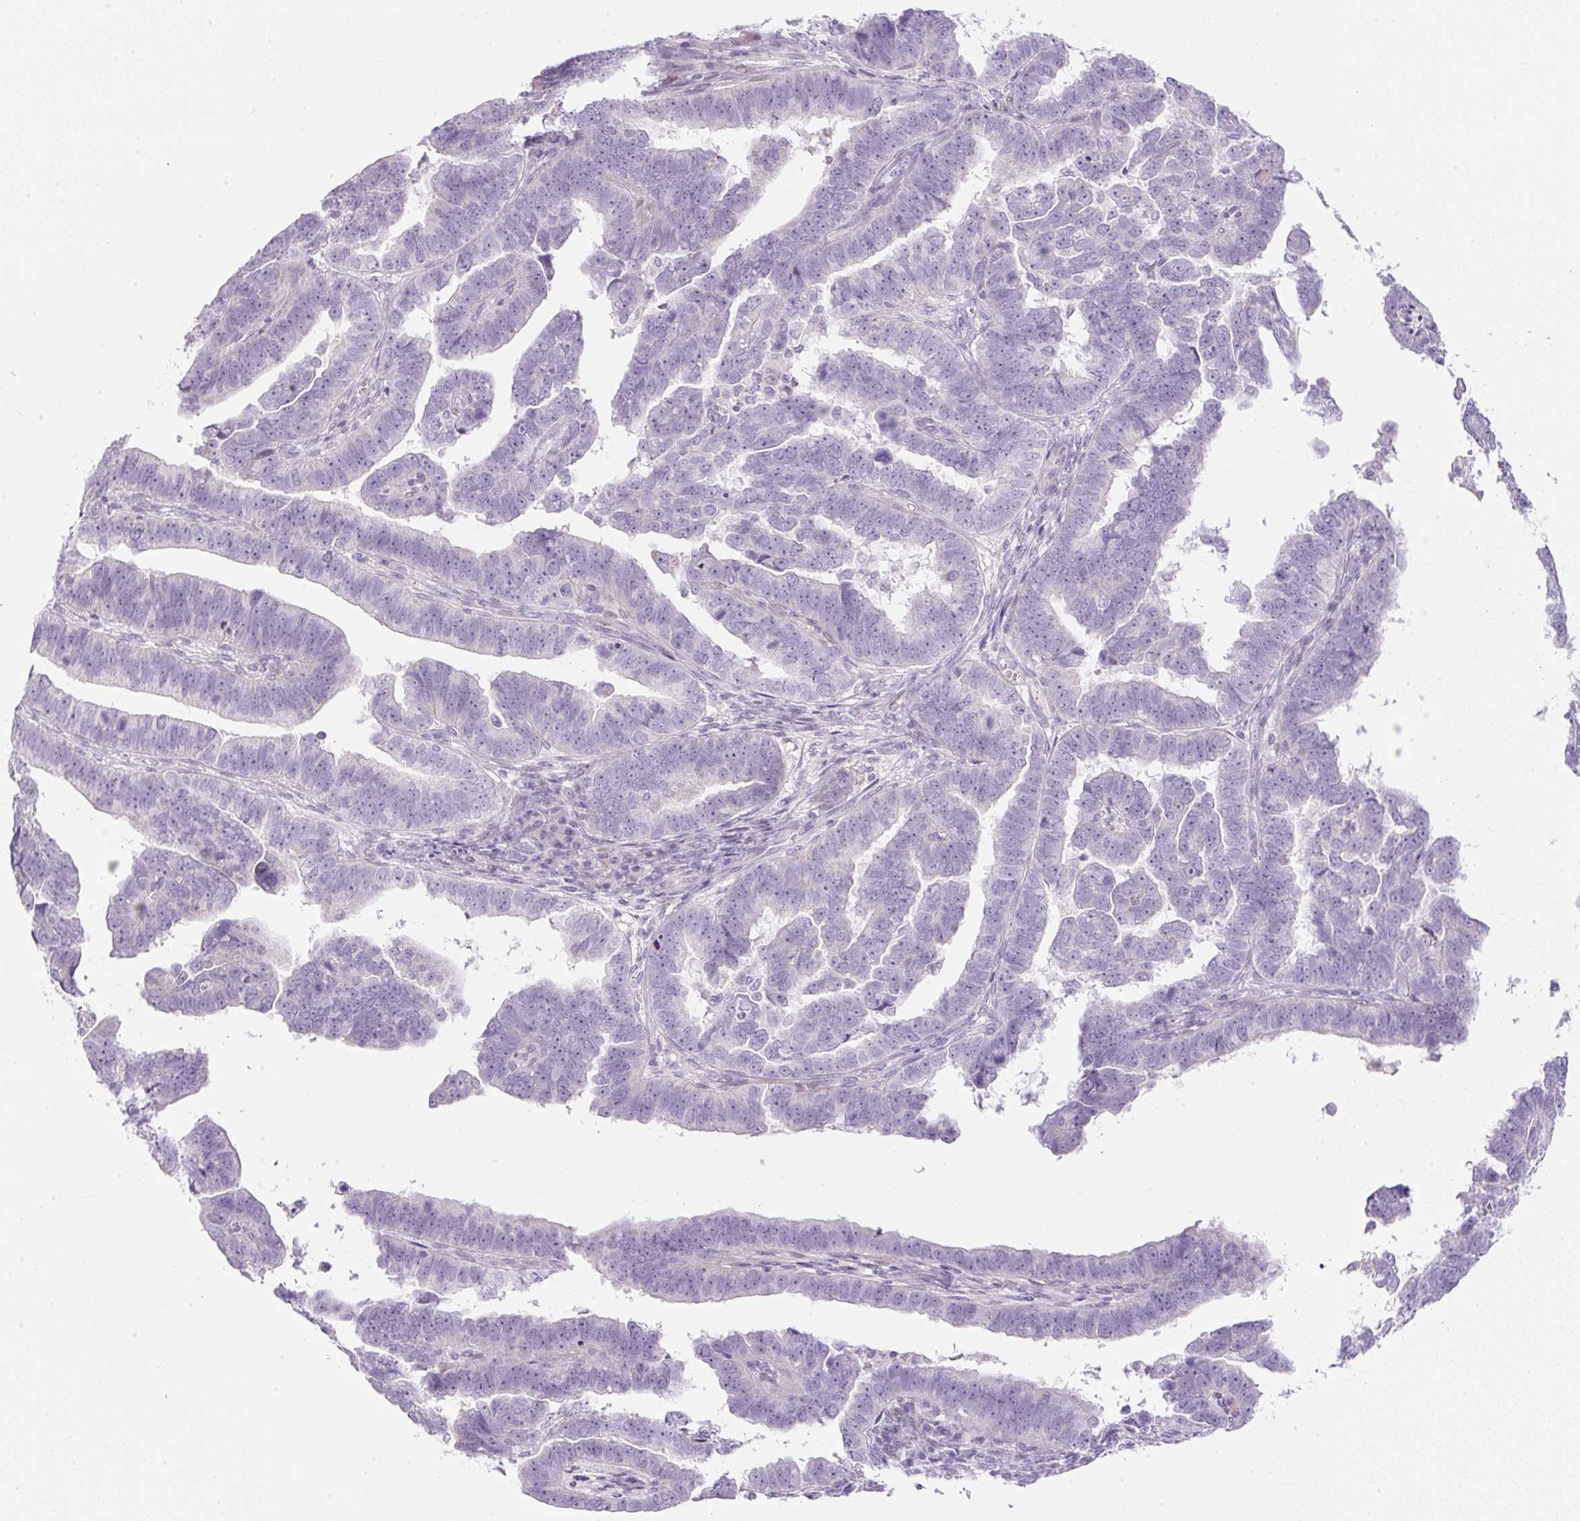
{"staining": {"intensity": "negative", "quantity": "none", "location": "none"}, "tissue": "endometrial cancer", "cell_type": "Tumor cells", "image_type": "cancer", "snomed": [{"axis": "morphology", "description": "Adenocarcinoma, NOS"}, {"axis": "topography", "description": "Endometrium"}], "caption": "The IHC photomicrograph has no significant positivity in tumor cells of endometrial adenocarcinoma tissue.", "gene": "FGFBP3", "patient": {"sex": "female", "age": 75}}